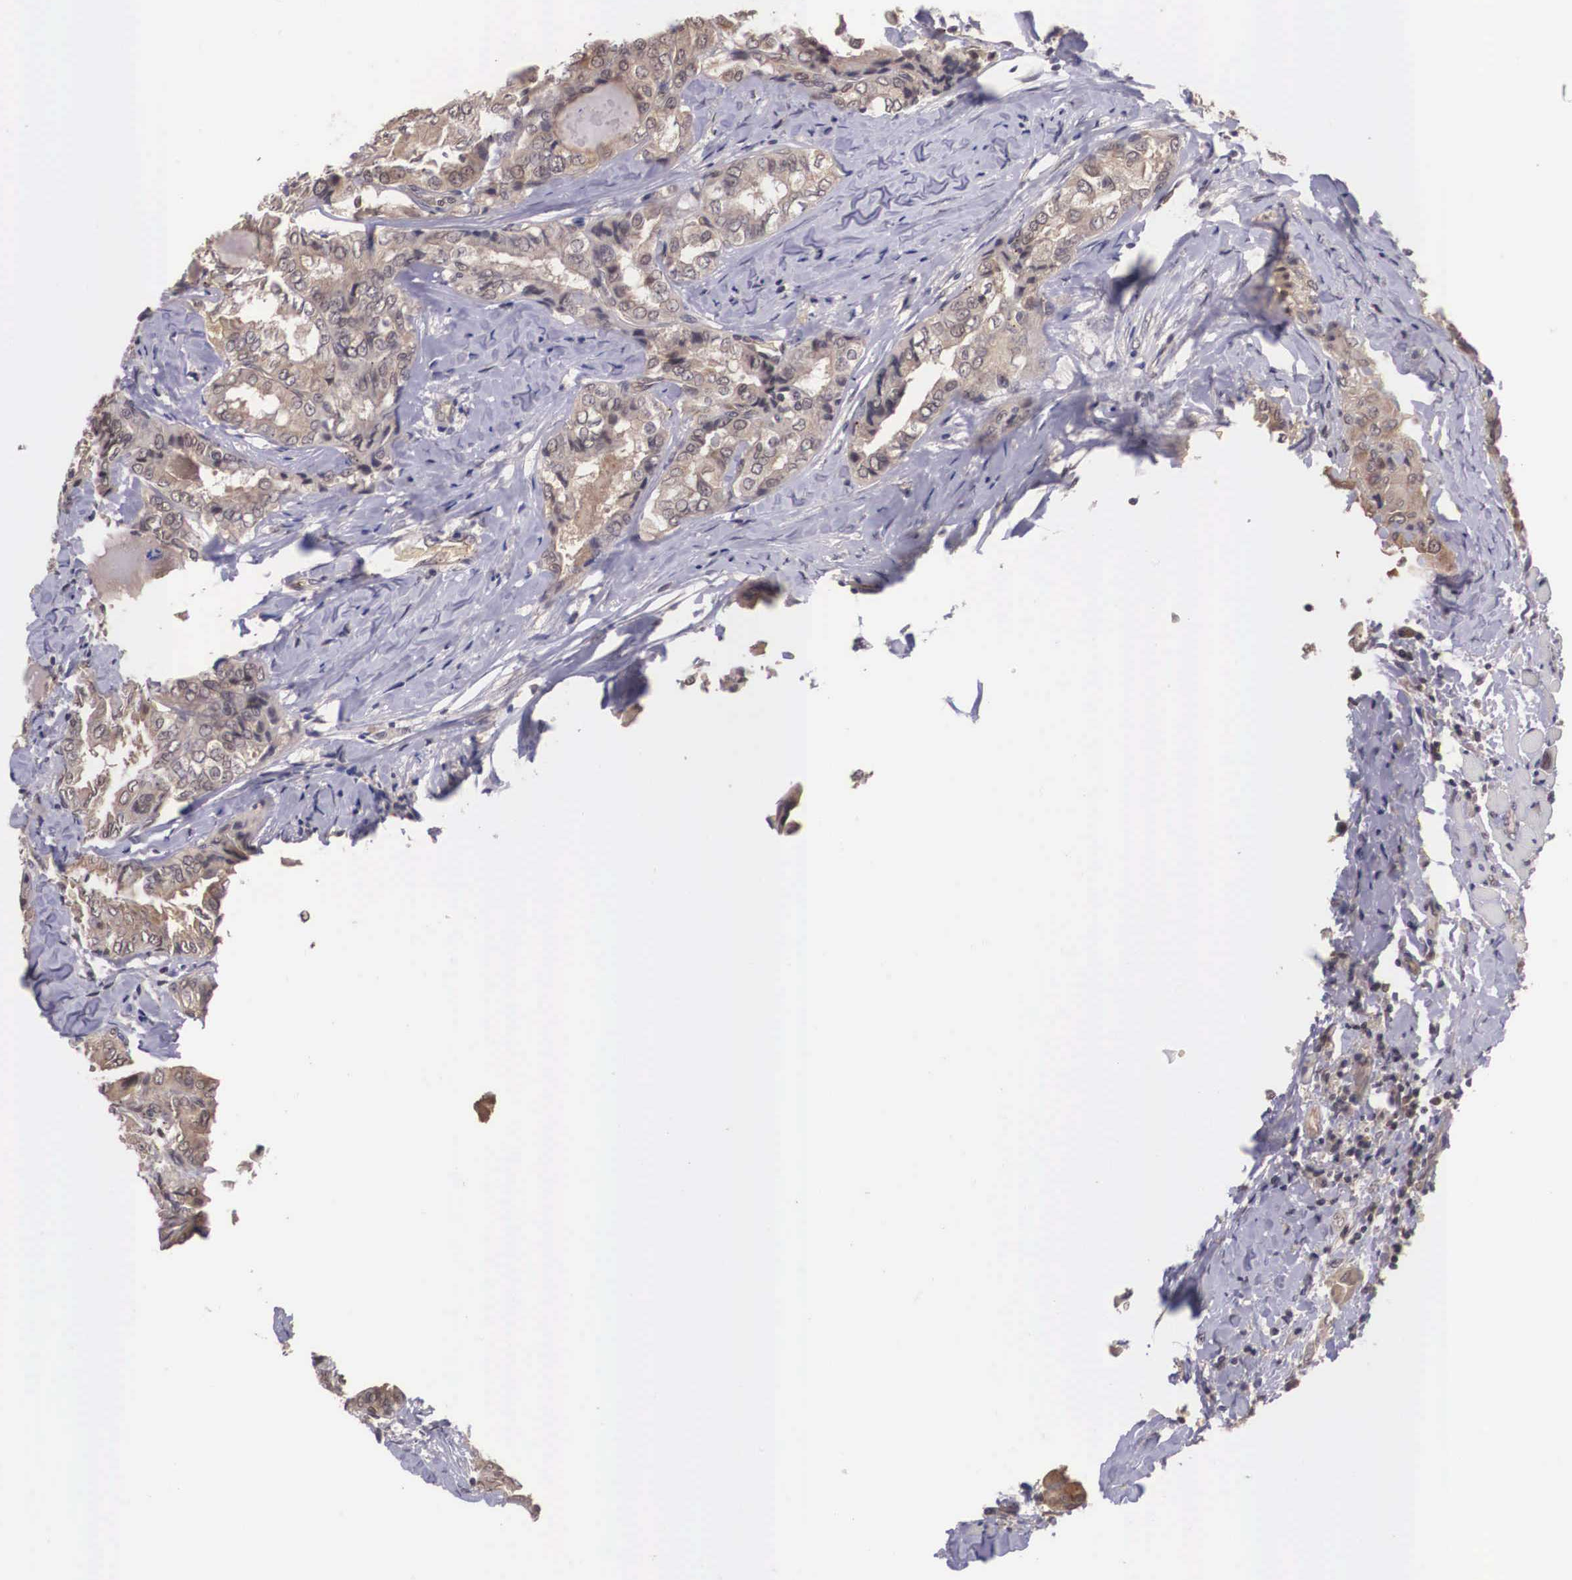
{"staining": {"intensity": "weak", "quantity": ">75%", "location": "cytoplasmic/membranous"}, "tissue": "thyroid cancer", "cell_type": "Tumor cells", "image_type": "cancer", "snomed": [{"axis": "morphology", "description": "Papillary adenocarcinoma, NOS"}, {"axis": "topography", "description": "Thyroid gland"}], "caption": "A histopathology image of thyroid papillary adenocarcinoma stained for a protein shows weak cytoplasmic/membranous brown staining in tumor cells. Ihc stains the protein of interest in brown and the nuclei are stained blue.", "gene": "VASH1", "patient": {"sex": "female", "age": 71}}